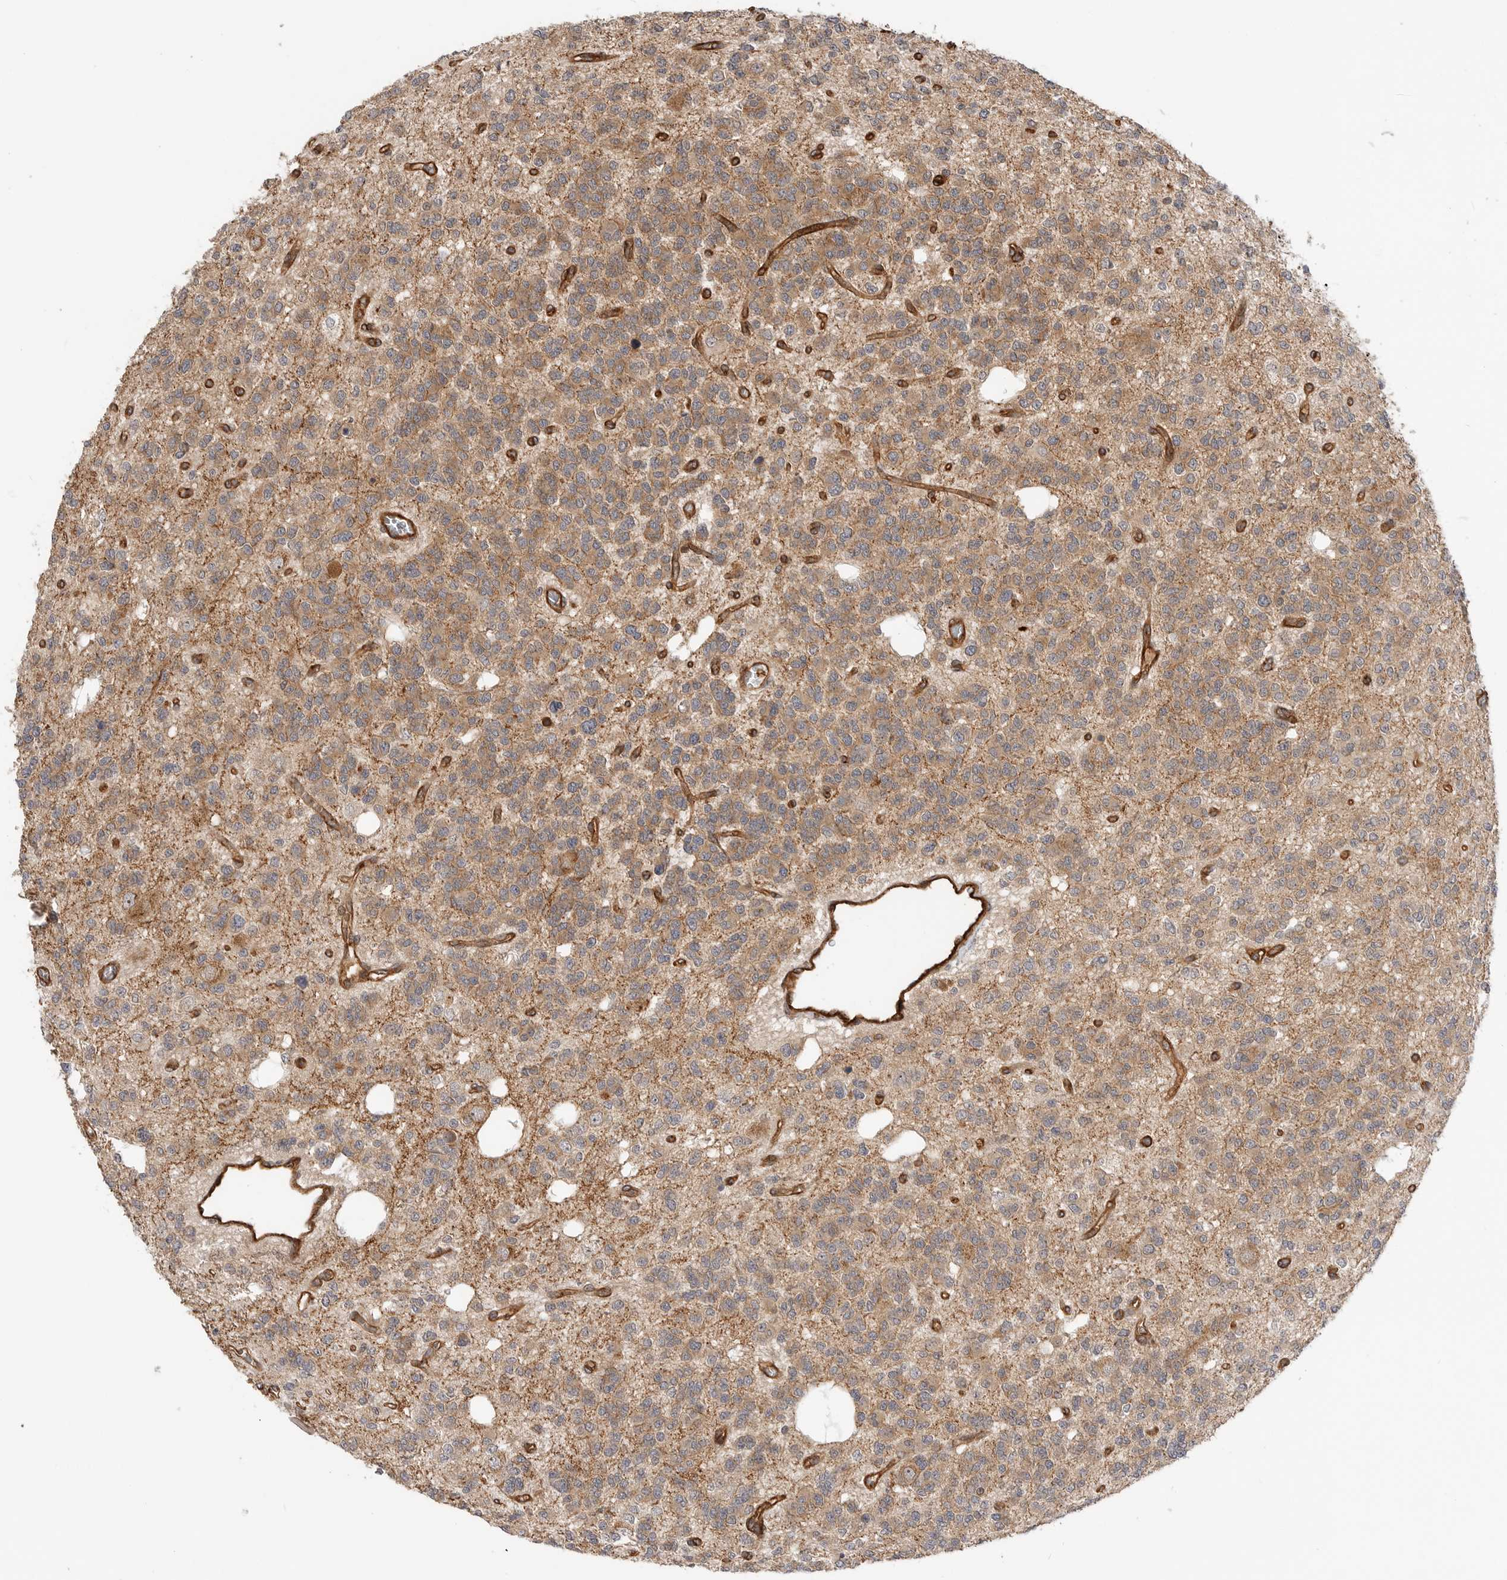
{"staining": {"intensity": "weak", "quantity": "25%-75%", "location": "cytoplasmic/membranous"}, "tissue": "glioma", "cell_type": "Tumor cells", "image_type": "cancer", "snomed": [{"axis": "morphology", "description": "Glioma, malignant, Low grade"}, {"axis": "topography", "description": "Brain"}], "caption": "Immunohistochemistry image of neoplastic tissue: human malignant glioma (low-grade) stained using IHC demonstrates low levels of weak protein expression localized specifically in the cytoplasmic/membranous of tumor cells, appearing as a cytoplasmic/membranous brown color.", "gene": "GPATCH2", "patient": {"sex": "male", "age": 38}}